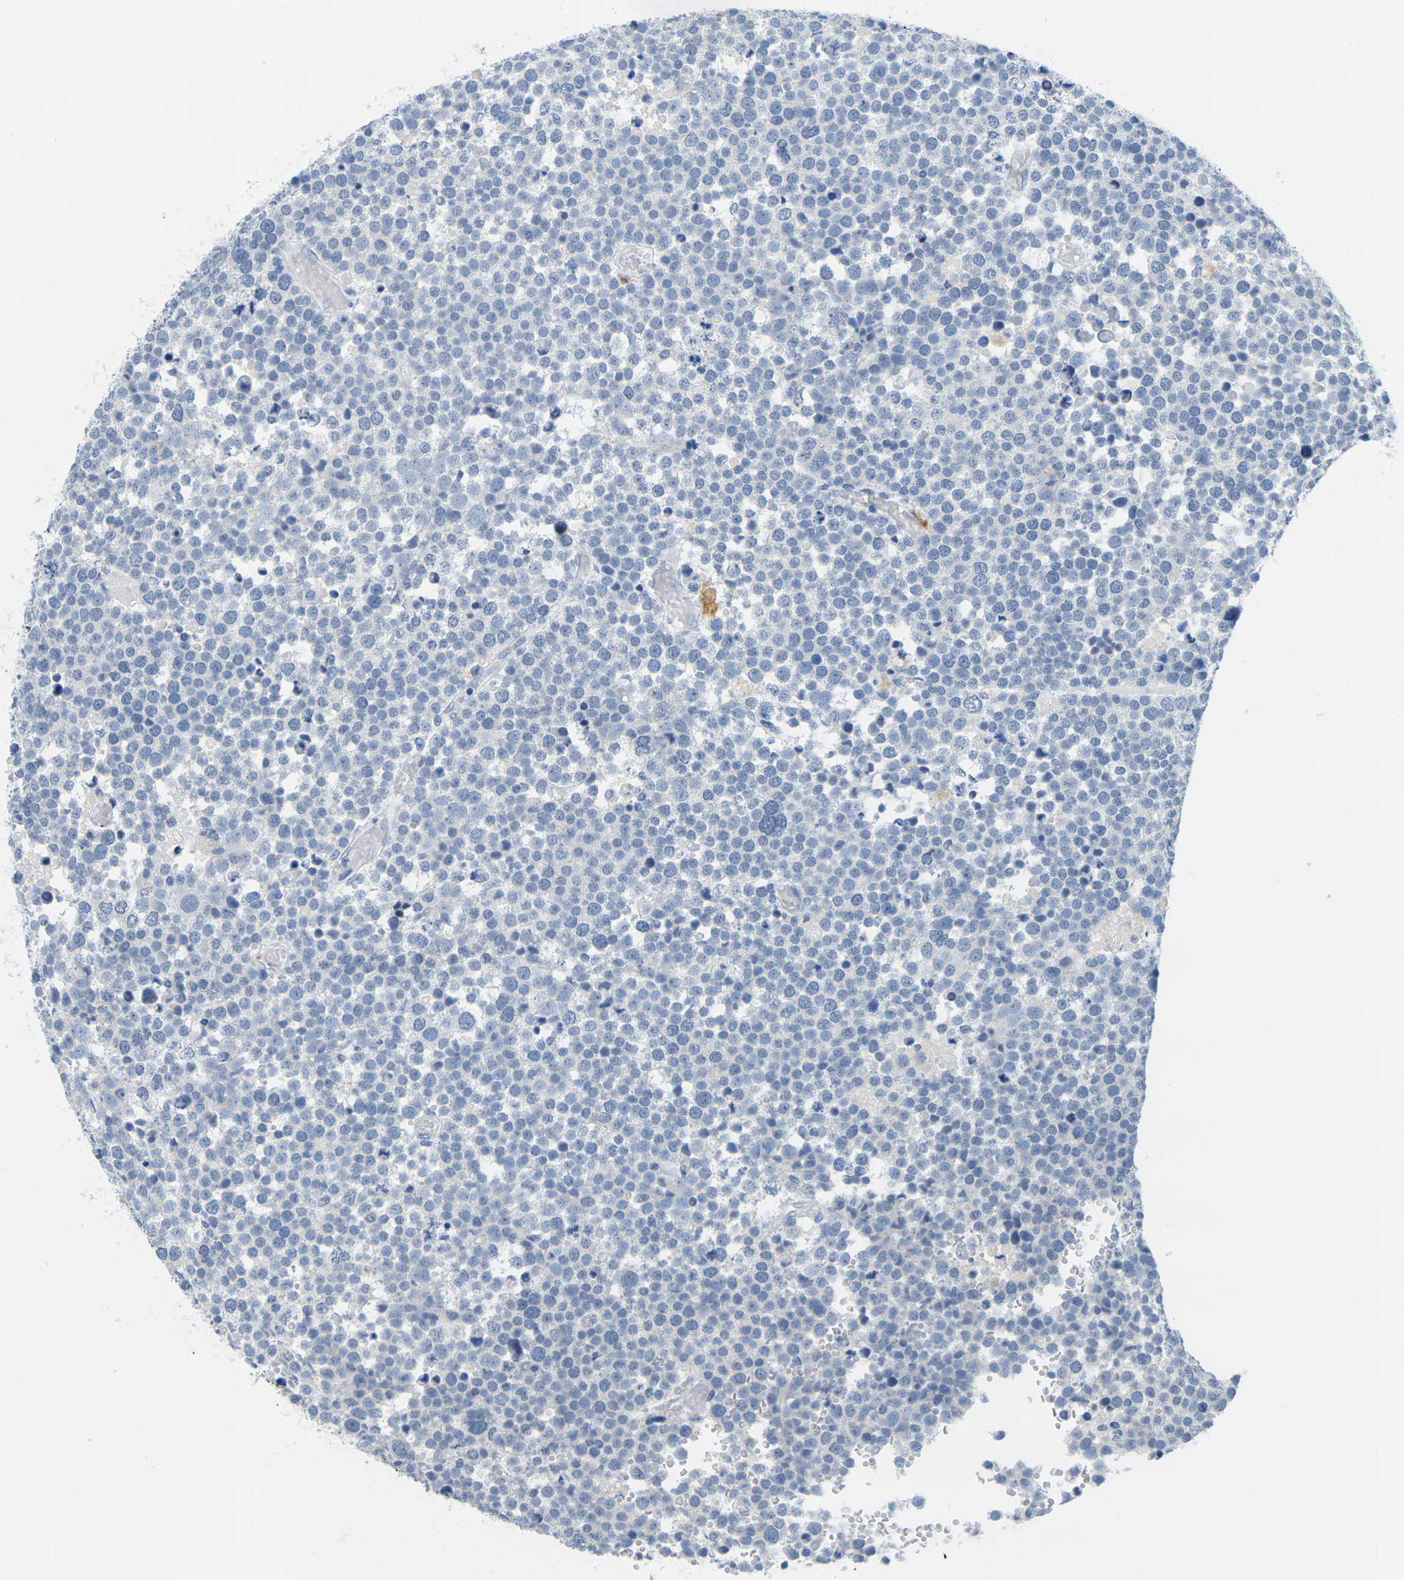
{"staining": {"intensity": "negative", "quantity": "none", "location": "none"}, "tissue": "testis cancer", "cell_type": "Tumor cells", "image_type": "cancer", "snomed": [{"axis": "morphology", "description": "Seminoma, NOS"}, {"axis": "topography", "description": "Testis"}], "caption": "Tumor cells show no significant positivity in seminoma (testis).", "gene": "GPR15", "patient": {"sex": "male", "age": 71}}